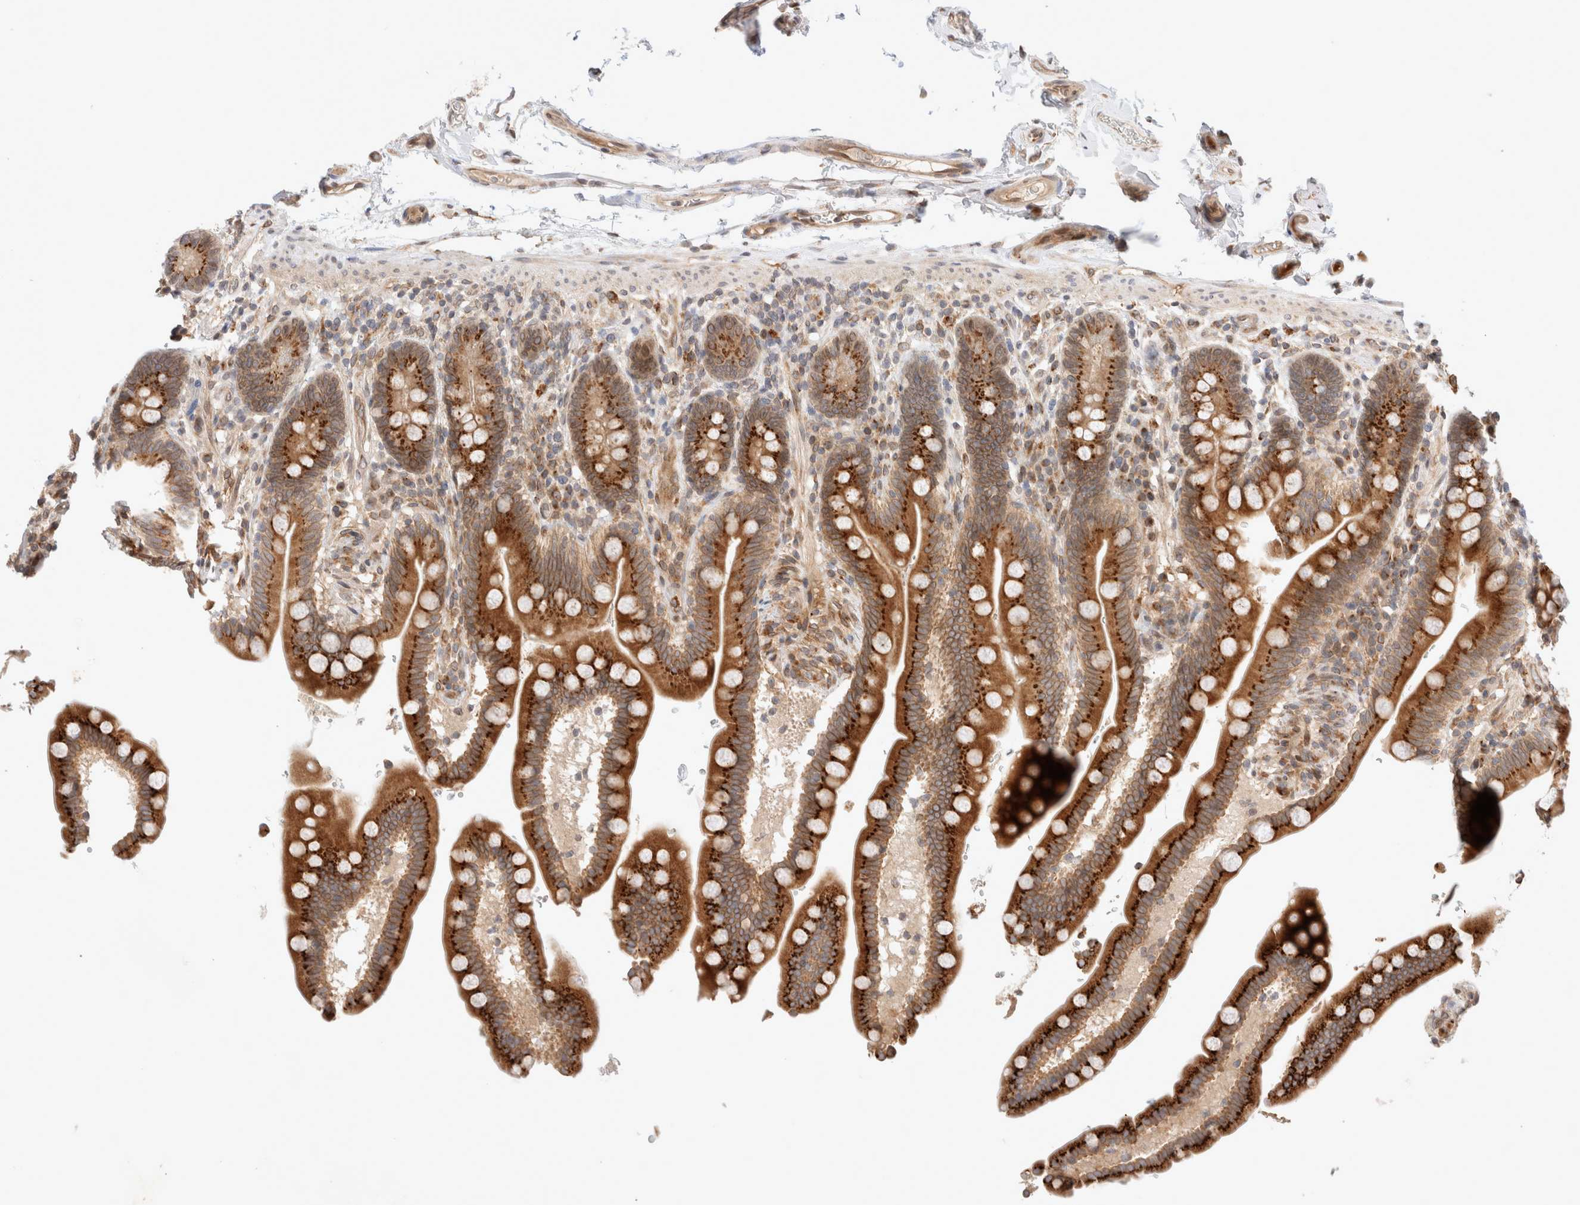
{"staining": {"intensity": "moderate", "quantity": ">75%", "location": "cytoplasmic/membranous"}, "tissue": "colon", "cell_type": "Endothelial cells", "image_type": "normal", "snomed": [{"axis": "morphology", "description": "Normal tissue, NOS"}, {"axis": "topography", "description": "Smooth muscle"}, {"axis": "topography", "description": "Colon"}], "caption": "High-power microscopy captured an immunohistochemistry (IHC) photomicrograph of unremarkable colon, revealing moderate cytoplasmic/membranous expression in about >75% of endothelial cells. The staining was performed using DAB (3,3'-diaminobenzidine), with brown indicating positive protein expression. Nuclei are stained blue with hematoxylin.", "gene": "GCN1", "patient": {"sex": "male", "age": 73}}